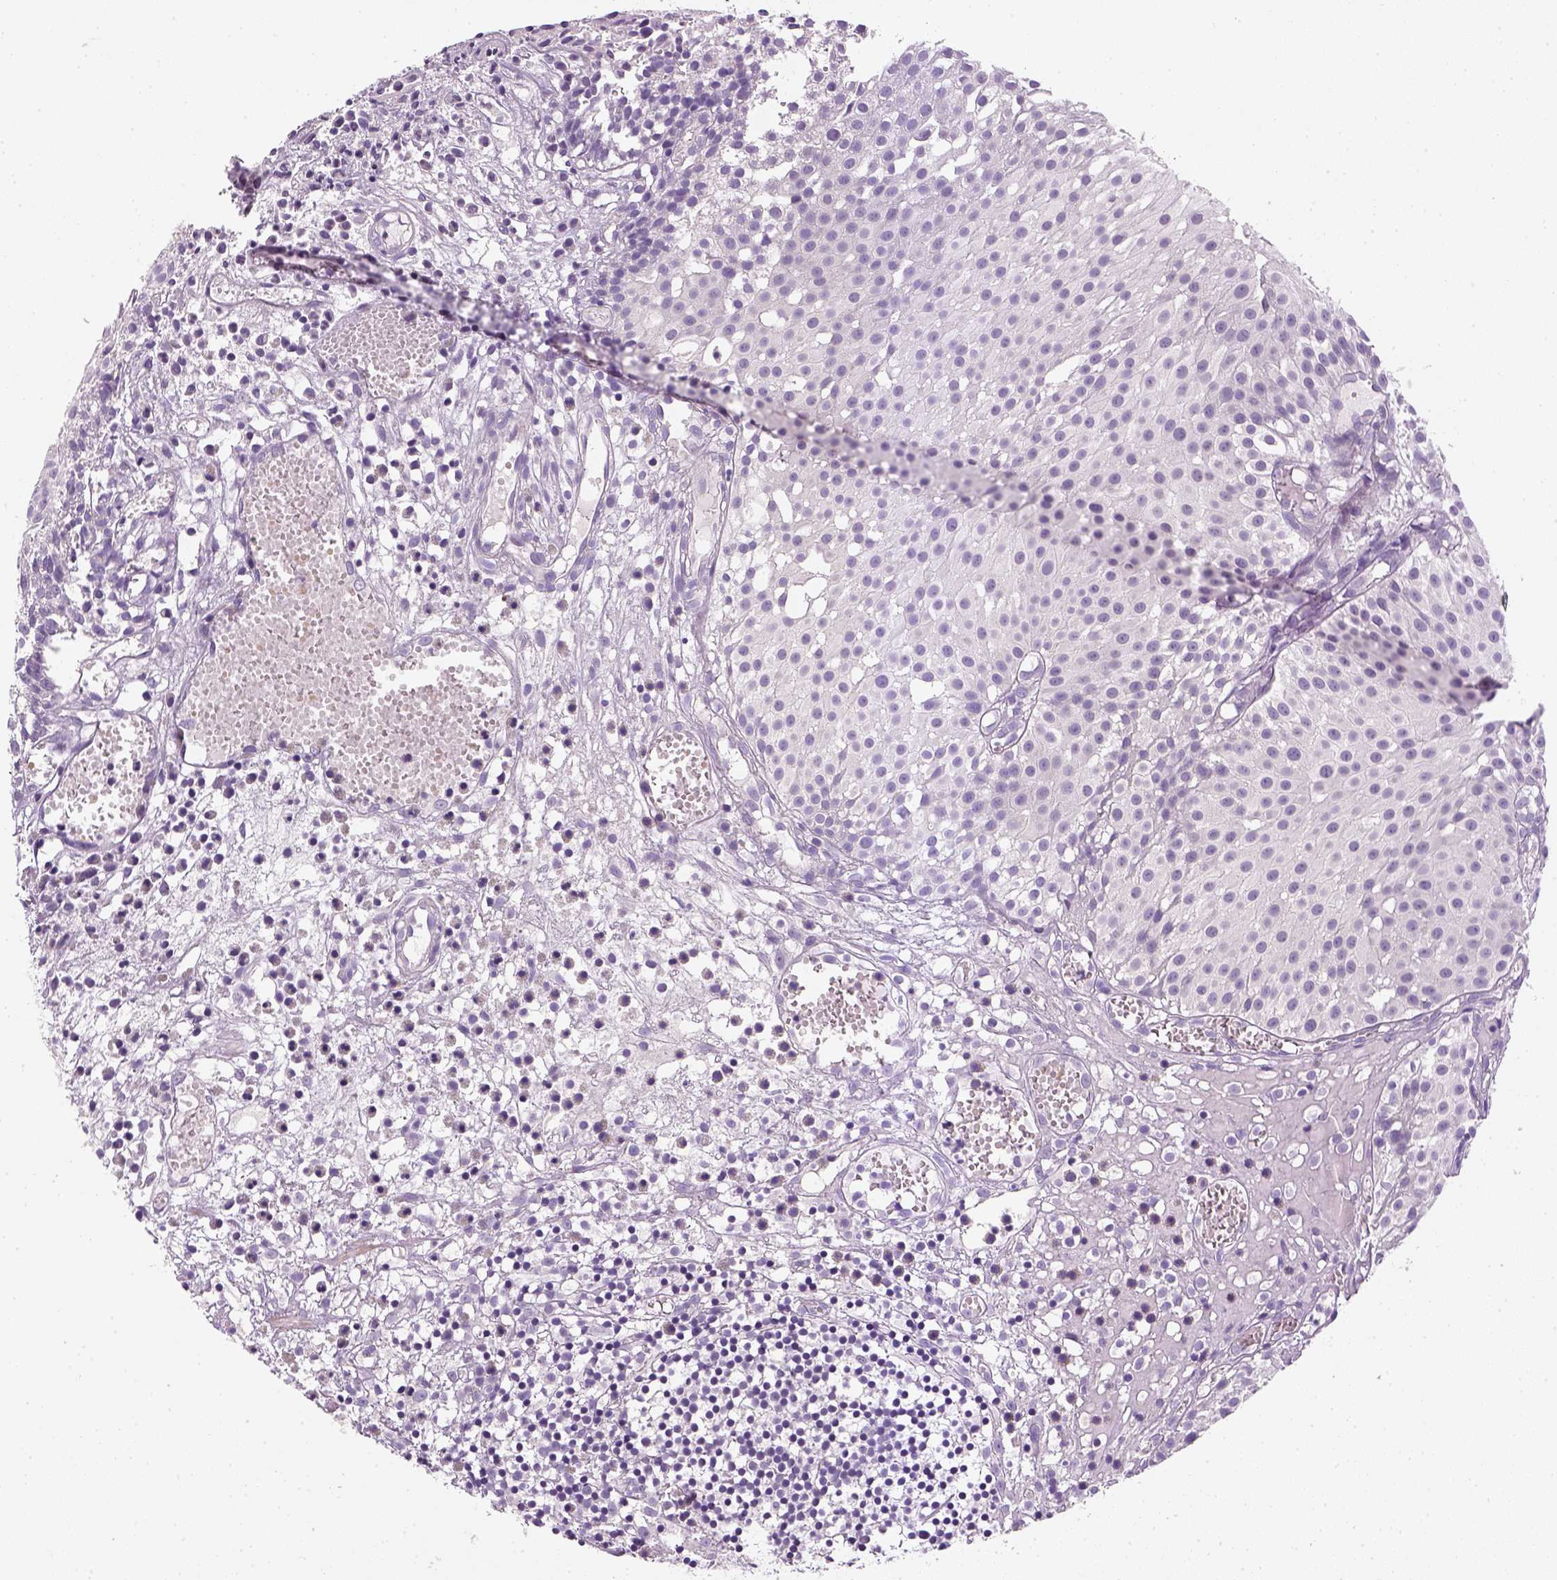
{"staining": {"intensity": "negative", "quantity": "none", "location": "none"}, "tissue": "urothelial cancer", "cell_type": "Tumor cells", "image_type": "cancer", "snomed": [{"axis": "morphology", "description": "Urothelial carcinoma, Low grade"}, {"axis": "topography", "description": "Urinary bladder"}], "caption": "Urothelial cancer stained for a protein using immunohistochemistry (IHC) demonstrates no staining tumor cells.", "gene": "NUDT6", "patient": {"sex": "male", "age": 79}}